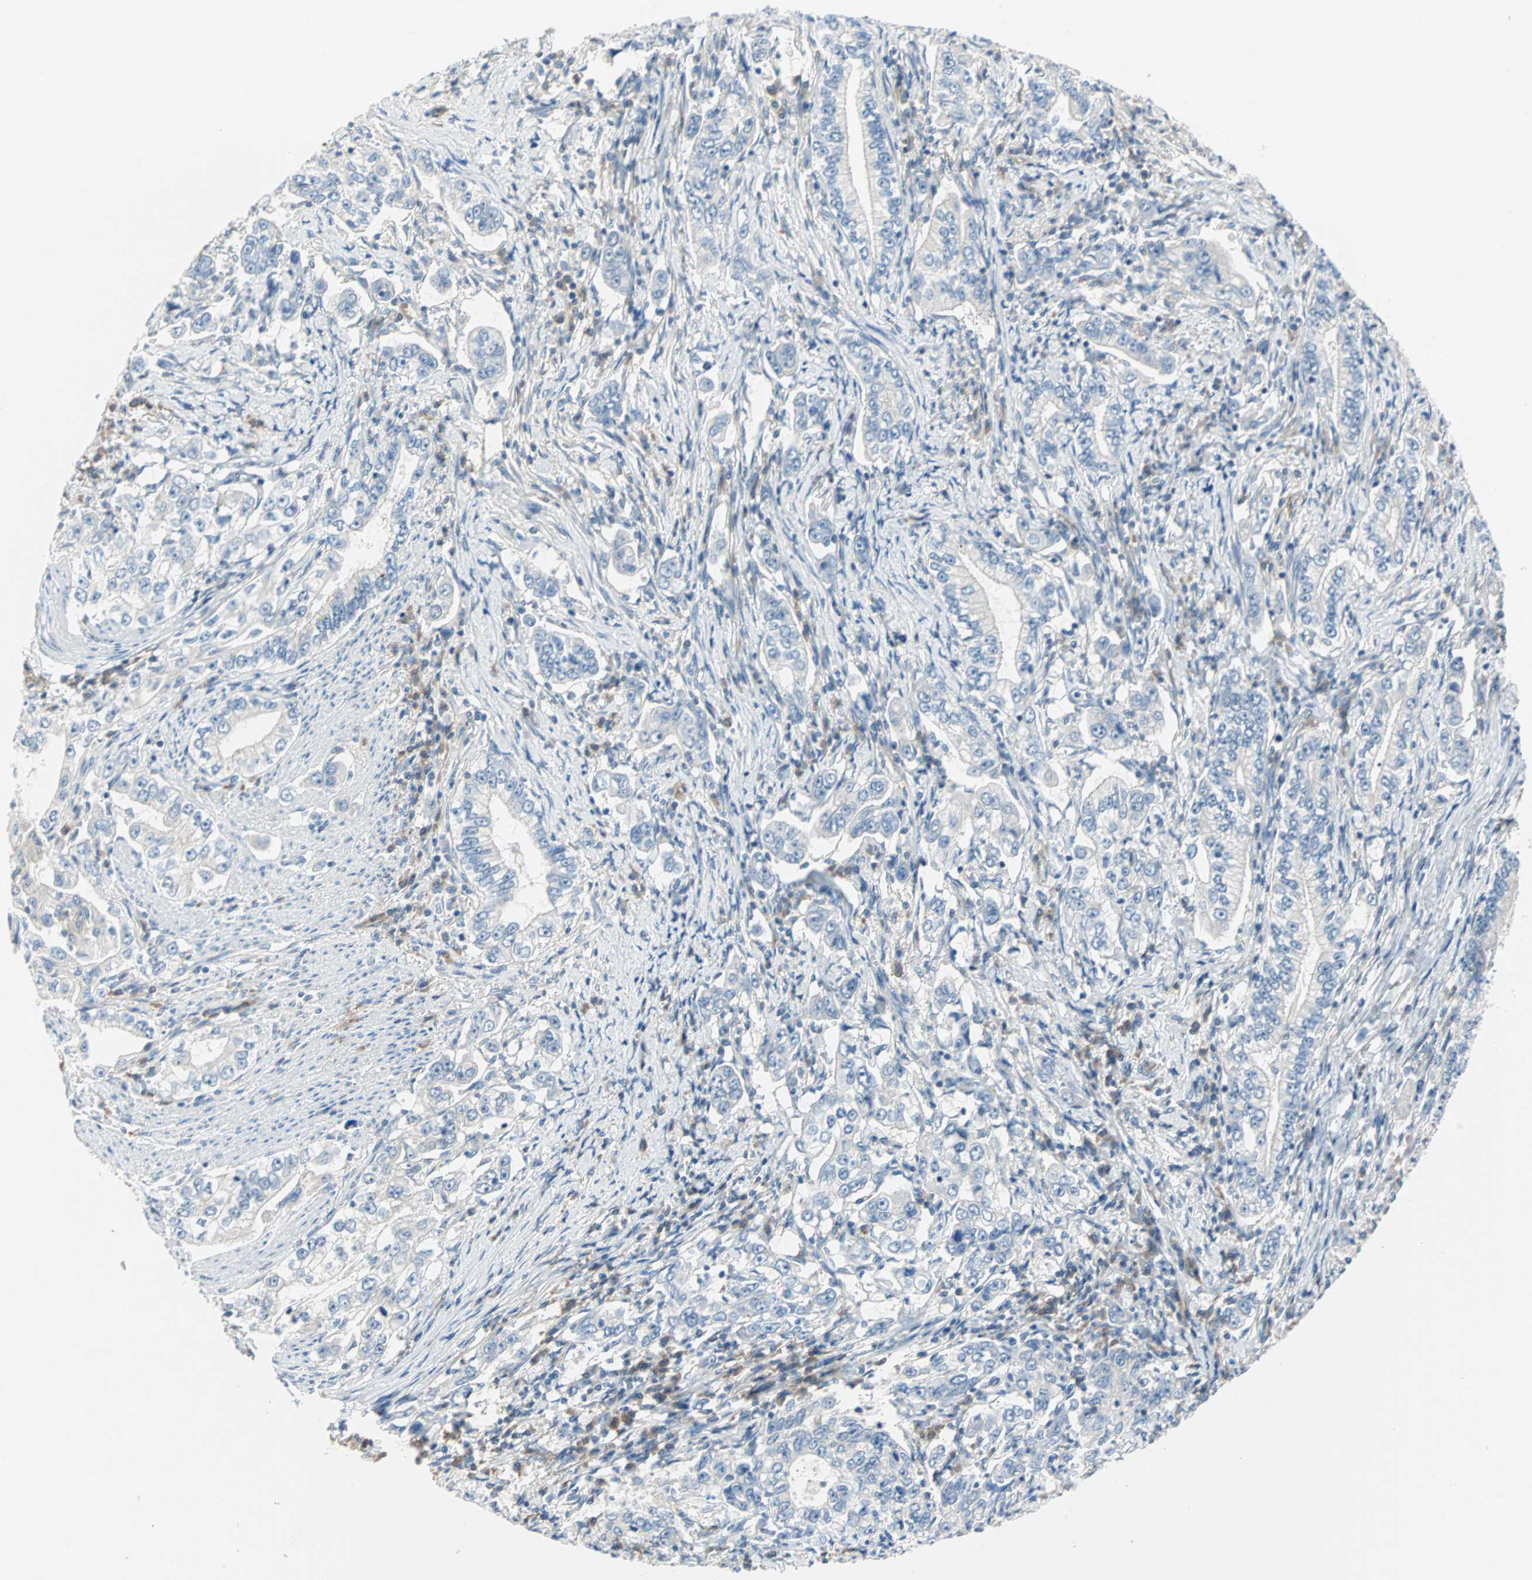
{"staining": {"intensity": "weak", "quantity": "<25%", "location": "cytoplasmic/membranous"}, "tissue": "stomach cancer", "cell_type": "Tumor cells", "image_type": "cancer", "snomed": [{"axis": "morphology", "description": "Adenocarcinoma, NOS"}, {"axis": "topography", "description": "Stomach, lower"}], "caption": "Human stomach cancer (adenocarcinoma) stained for a protein using immunohistochemistry exhibits no staining in tumor cells.", "gene": "MPI", "patient": {"sex": "female", "age": 72}}